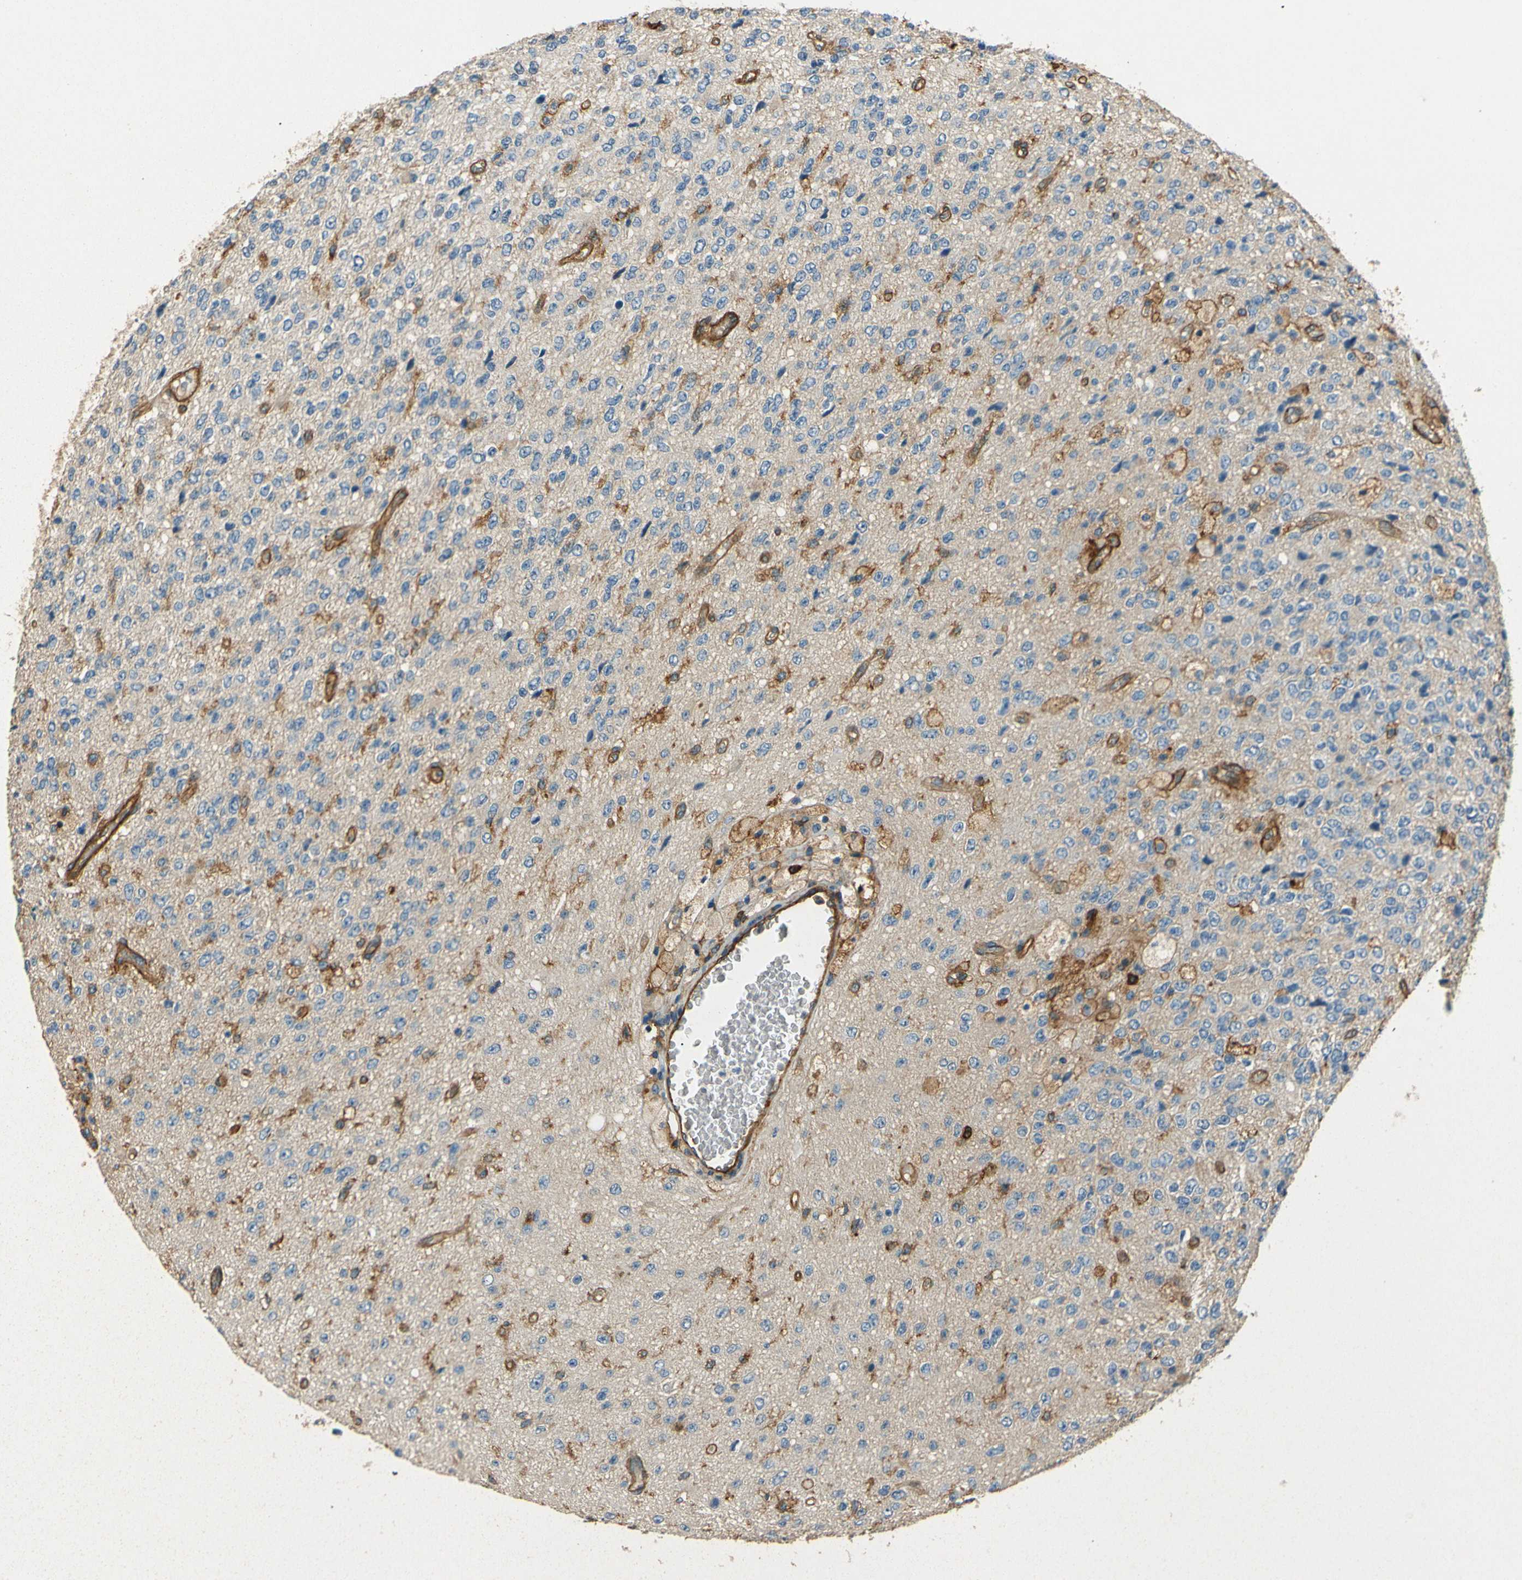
{"staining": {"intensity": "negative", "quantity": "none", "location": "none"}, "tissue": "glioma", "cell_type": "Tumor cells", "image_type": "cancer", "snomed": [{"axis": "morphology", "description": "Glioma, malignant, High grade"}, {"axis": "topography", "description": "pancreas cauda"}], "caption": "High power microscopy histopathology image of an immunohistochemistry histopathology image of glioma, revealing no significant expression in tumor cells.", "gene": "ENTPD1", "patient": {"sex": "male", "age": 60}}